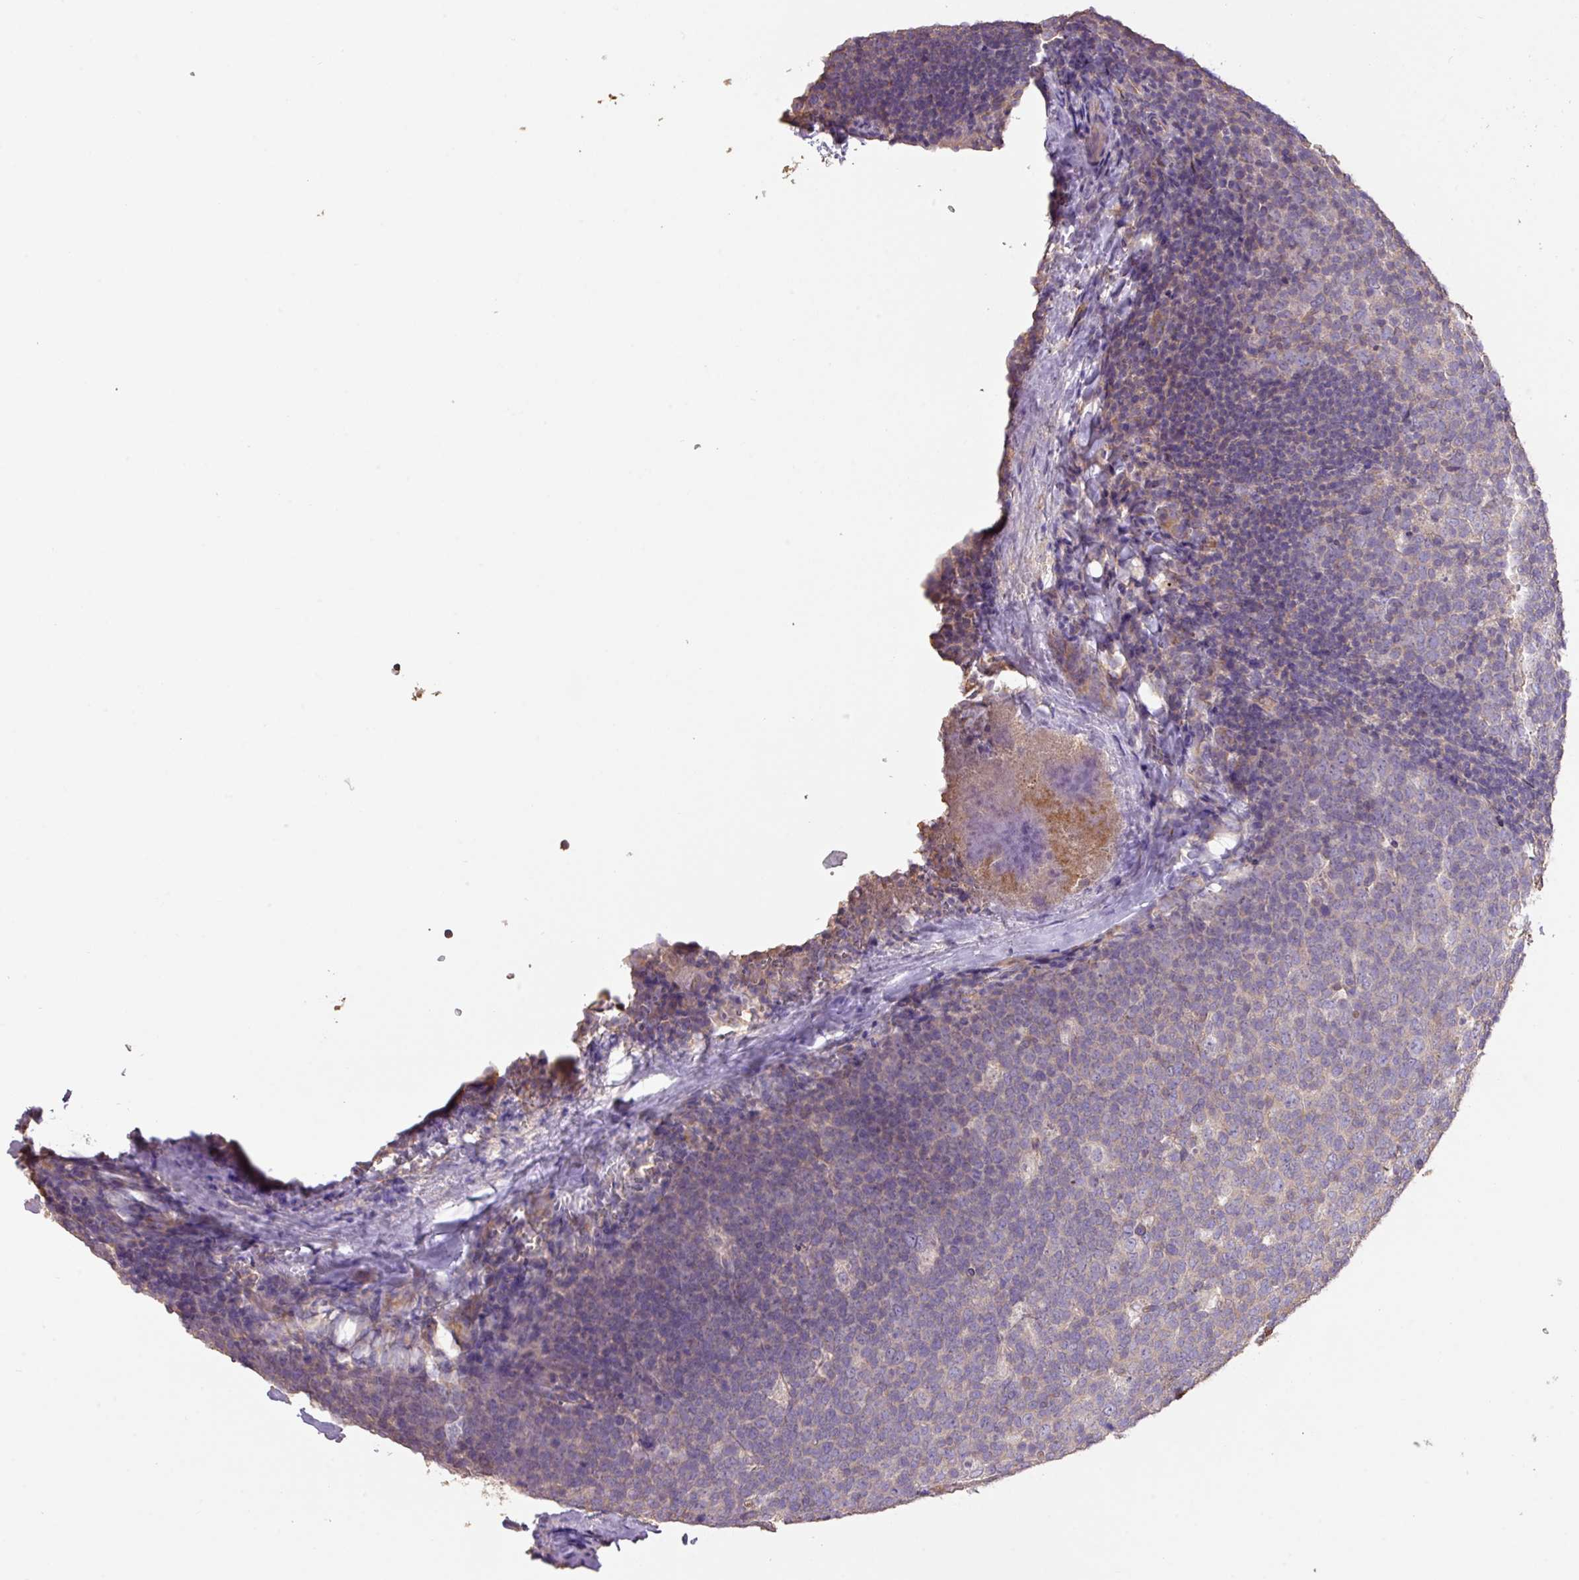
{"staining": {"intensity": "negative", "quantity": "none", "location": "none"}, "tissue": "tonsil", "cell_type": "Germinal center cells", "image_type": "normal", "snomed": [{"axis": "morphology", "description": "Normal tissue, NOS"}, {"axis": "topography", "description": "Tonsil"}], "caption": "High magnification brightfield microscopy of benign tonsil stained with DAB (3,3'-diaminobenzidine) (brown) and counterstained with hematoxylin (blue): germinal center cells show no significant expression. (DAB IHC with hematoxylin counter stain).", "gene": "CALML4", "patient": {"sex": "male", "age": 27}}